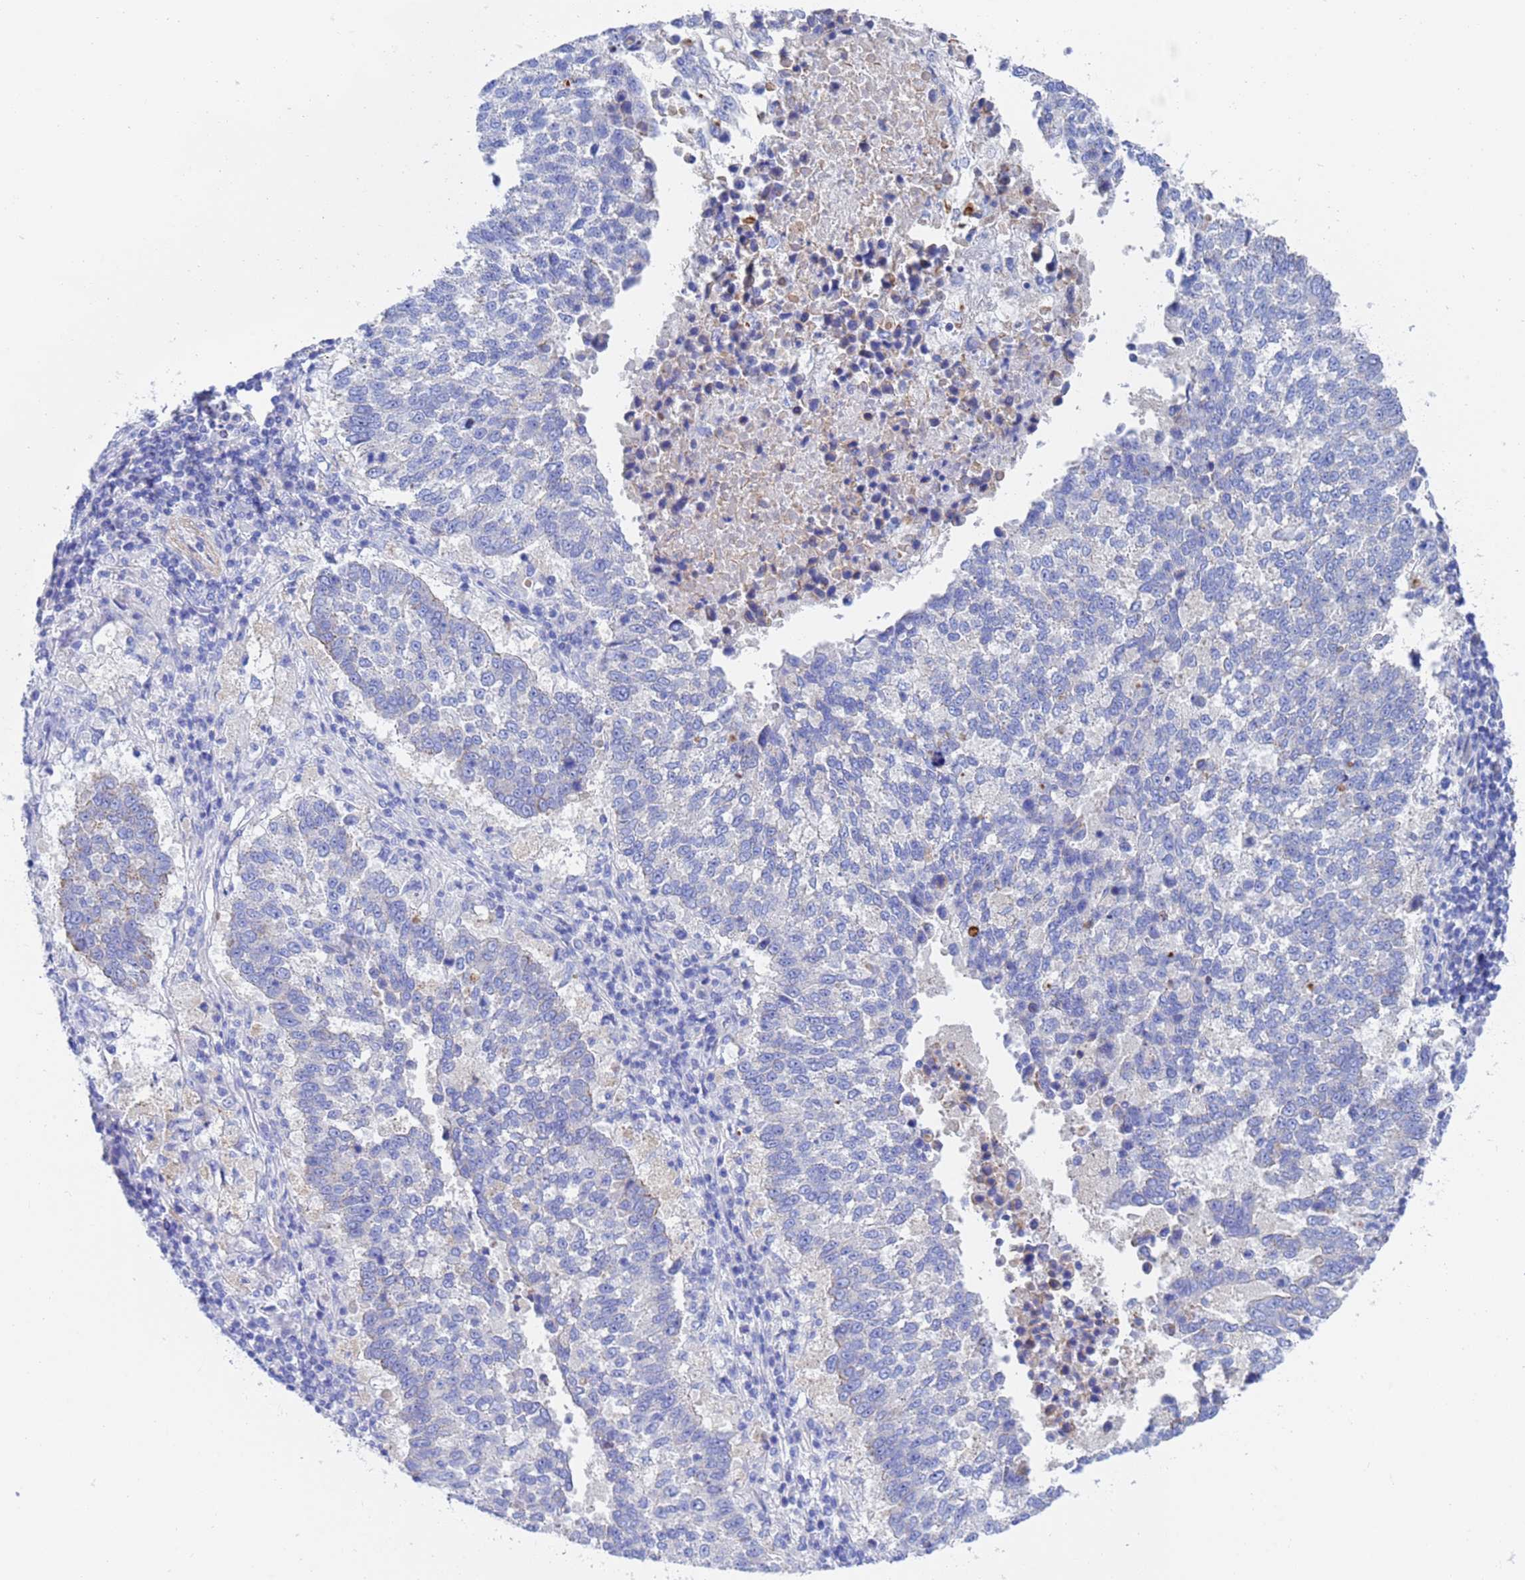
{"staining": {"intensity": "negative", "quantity": "none", "location": "none"}, "tissue": "lung cancer", "cell_type": "Tumor cells", "image_type": "cancer", "snomed": [{"axis": "morphology", "description": "Squamous cell carcinoma, NOS"}, {"axis": "topography", "description": "Lung"}], "caption": "Immunohistochemical staining of human lung cancer exhibits no significant positivity in tumor cells.", "gene": "CST4", "patient": {"sex": "male", "age": 73}}